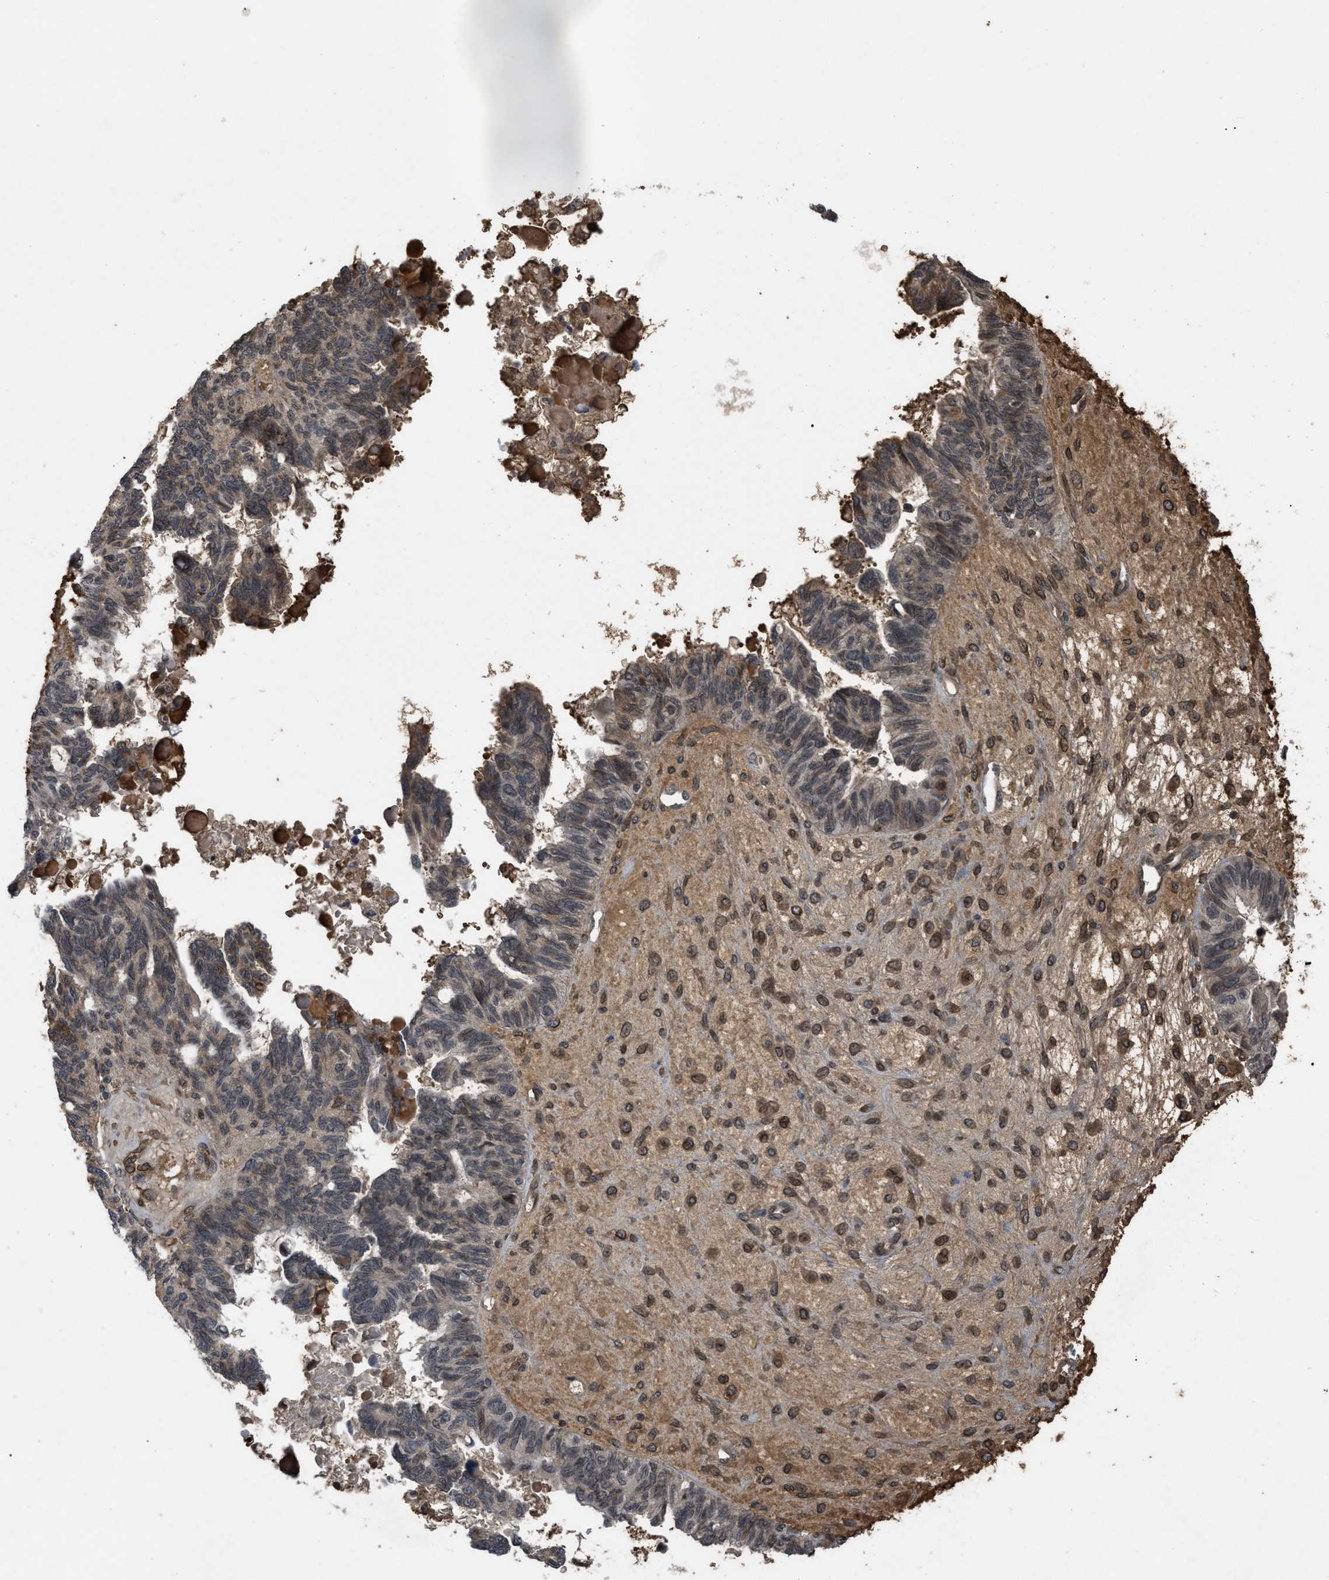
{"staining": {"intensity": "weak", "quantity": "<25%", "location": "nuclear"}, "tissue": "ovarian cancer", "cell_type": "Tumor cells", "image_type": "cancer", "snomed": [{"axis": "morphology", "description": "Cystadenocarcinoma, serous, NOS"}, {"axis": "topography", "description": "Ovary"}], "caption": "This image is of ovarian cancer (serous cystadenocarcinoma) stained with IHC to label a protein in brown with the nuclei are counter-stained blue. There is no staining in tumor cells.", "gene": "CRY1", "patient": {"sex": "female", "age": 79}}